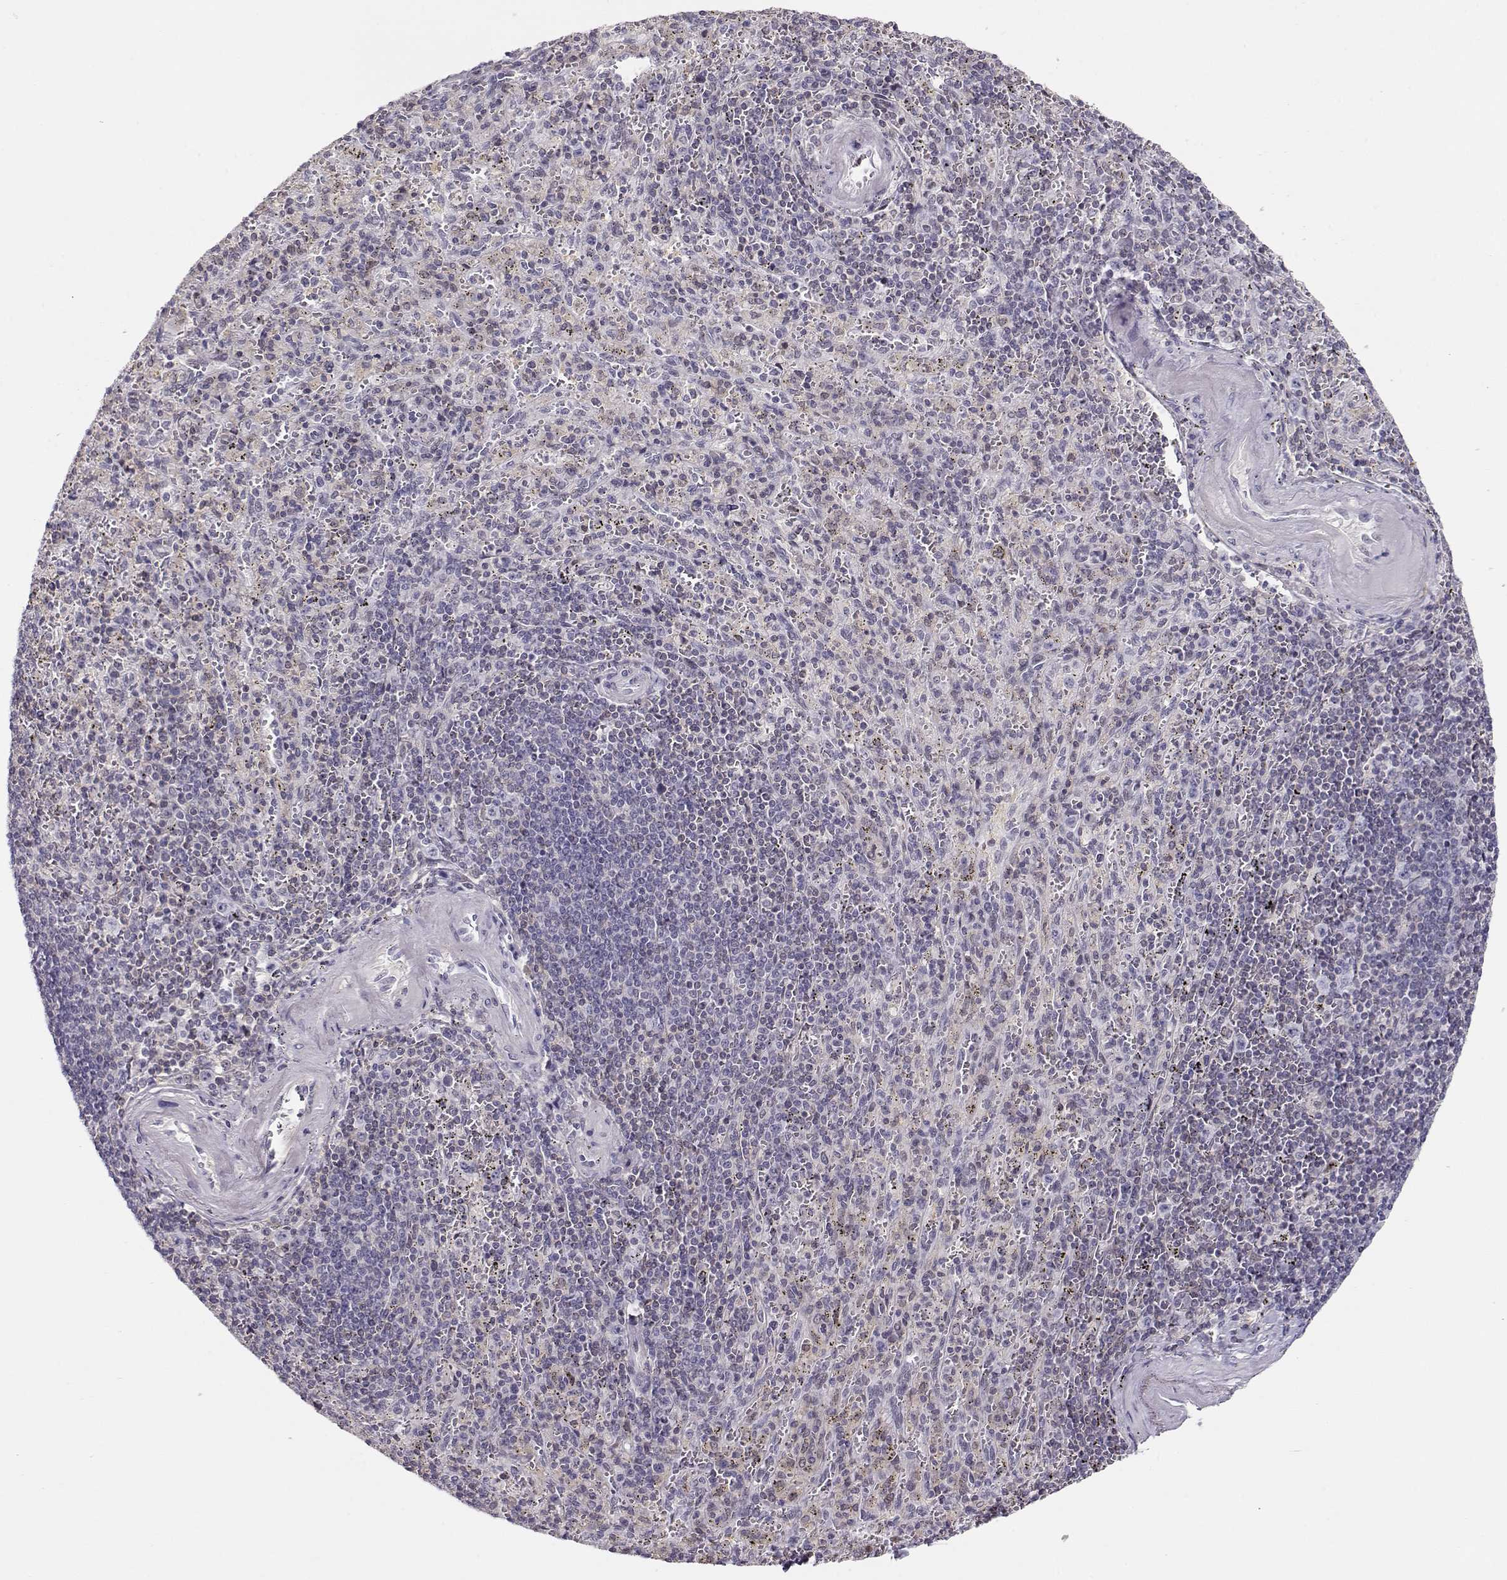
{"staining": {"intensity": "negative", "quantity": "none", "location": "none"}, "tissue": "spleen", "cell_type": "Cells in red pulp", "image_type": "normal", "snomed": [{"axis": "morphology", "description": "Normal tissue, NOS"}, {"axis": "topography", "description": "Spleen"}], "caption": "Cells in red pulp show no significant protein expression in normal spleen. The staining was performed using DAB (3,3'-diaminobenzidine) to visualize the protein expression in brown, while the nuclei were stained in blue with hematoxylin (Magnification: 20x).", "gene": "TEPP", "patient": {"sex": "male", "age": 57}}